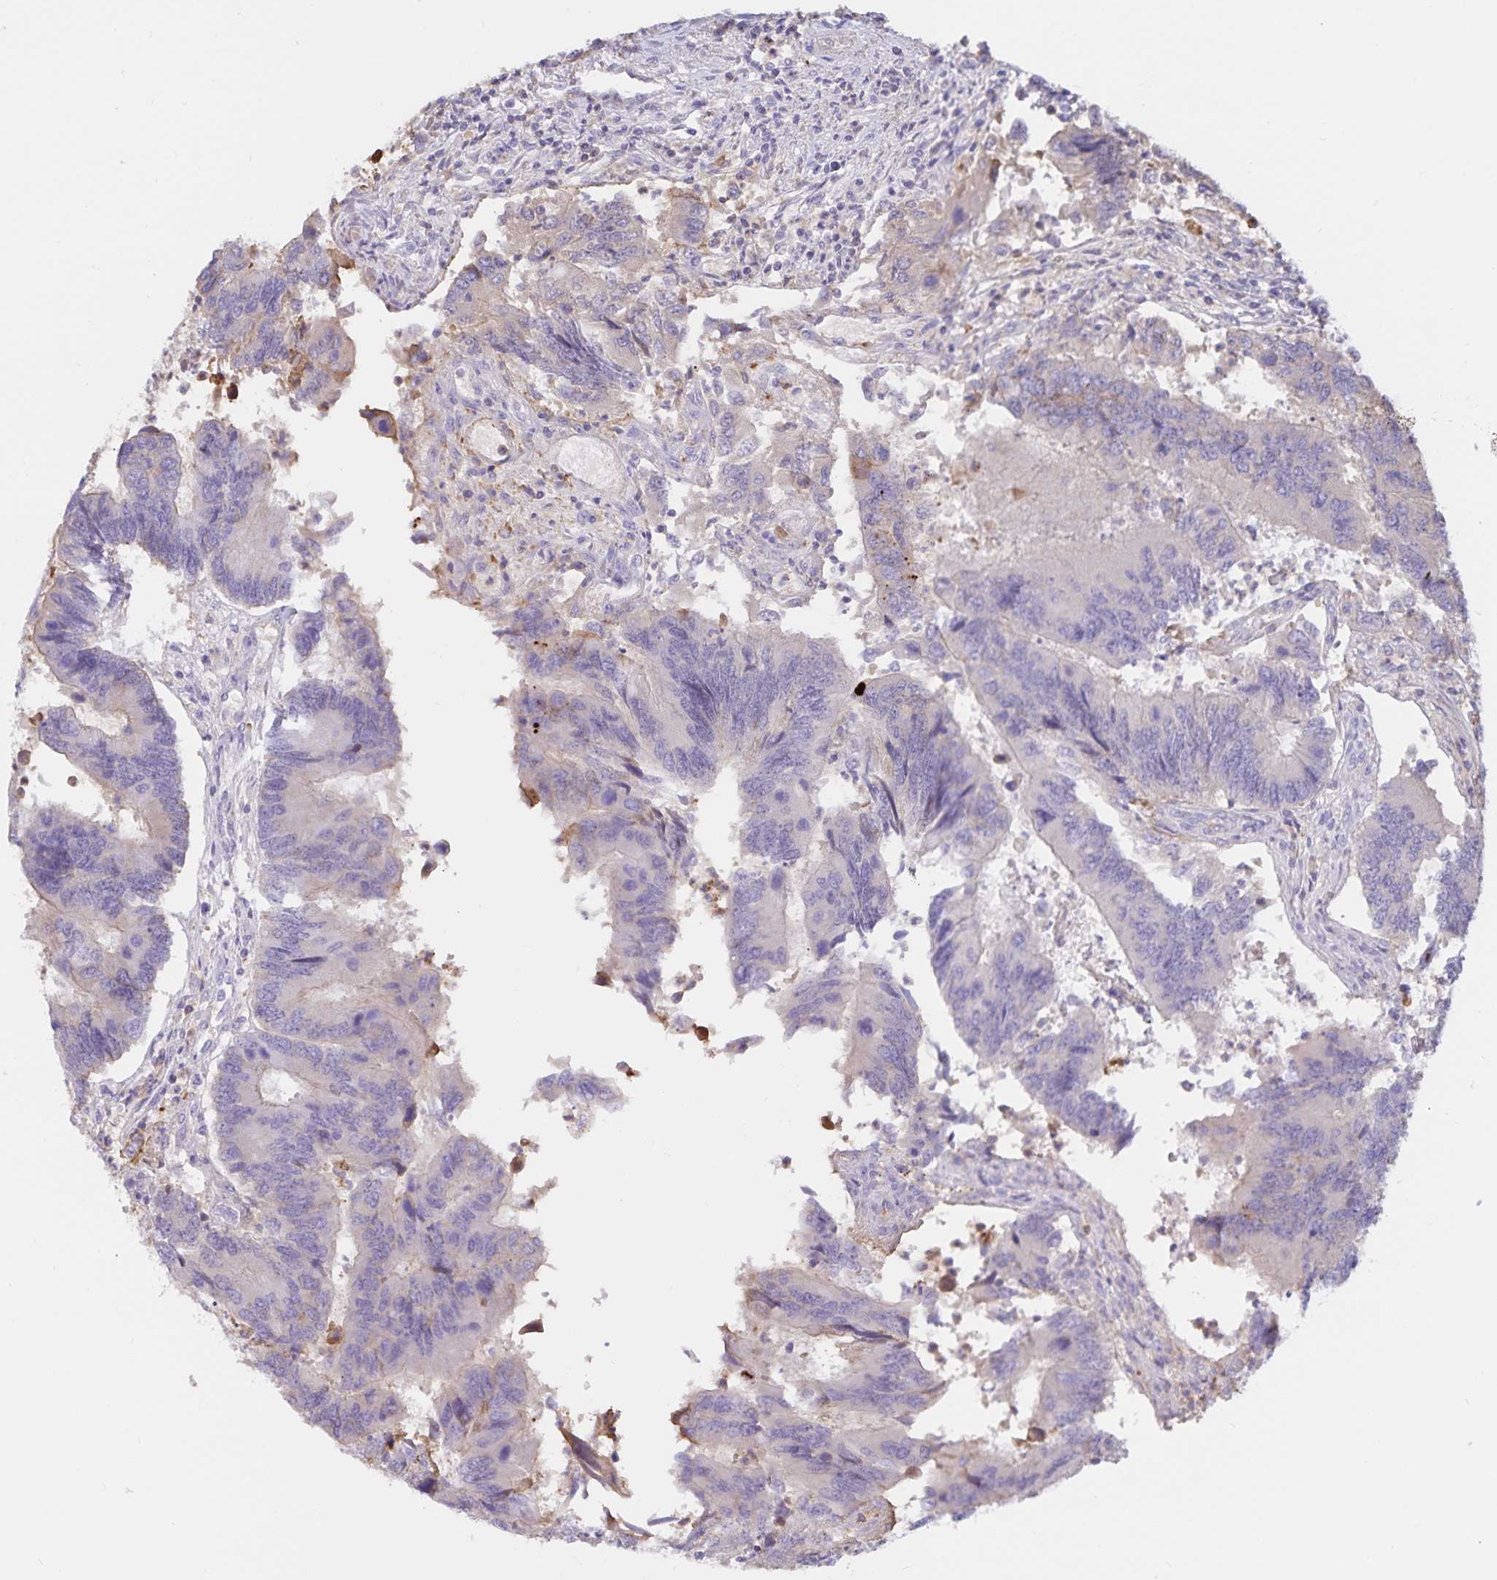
{"staining": {"intensity": "negative", "quantity": "none", "location": "none"}, "tissue": "colorectal cancer", "cell_type": "Tumor cells", "image_type": "cancer", "snomed": [{"axis": "morphology", "description": "Adenocarcinoma, NOS"}, {"axis": "topography", "description": "Colon"}], "caption": "Immunohistochemical staining of colorectal cancer (adenocarcinoma) shows no significant staining in tumor cells.", "gene": "FGG", "patient": {"sex": "female", "age": 67}}